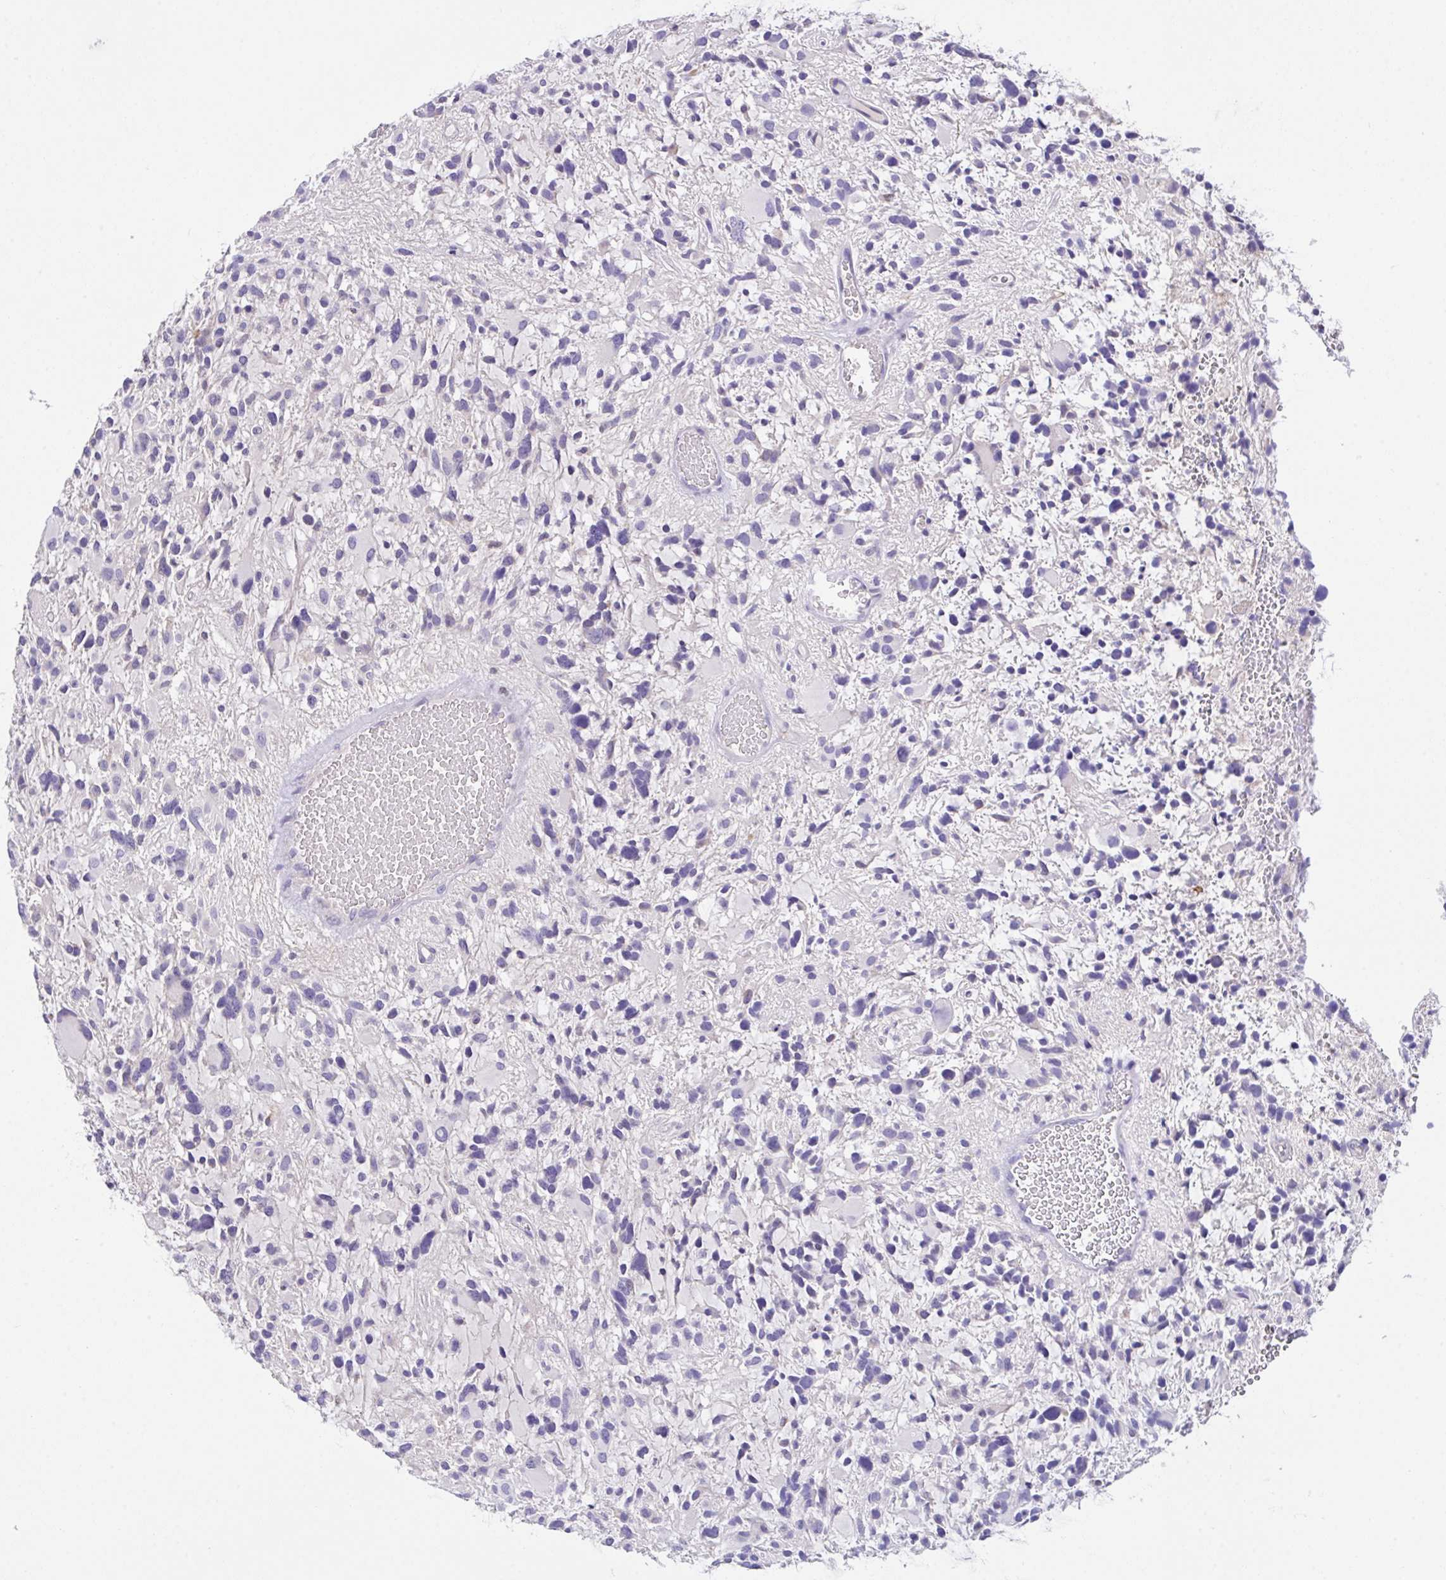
{"staining": {"intensity": "negative", "quantity": "none", "location": "none"}, "tissue": "glioma", "cell_type": "Tumor cells", "image_type": "cancer", "snomed": [{"axis": "morphology", "description": "Glioma, malignant, High grade"}, {"axis": "topography", "description": "Brain"}], "caption": "Immunohistochemistry (IHC) photomicrograph of human glioma stained for a protein (brown), which exhibits no staining in tumor cells. (Stains: DAB (3,3'-diaminobenzidine) immunohistochemistry (IHC) with hematoxylin counter stain, Microscopy: brightfield microscopy at high magnification).", "gene": "CA10", "patient": {"sex": "female", "age": 11}}